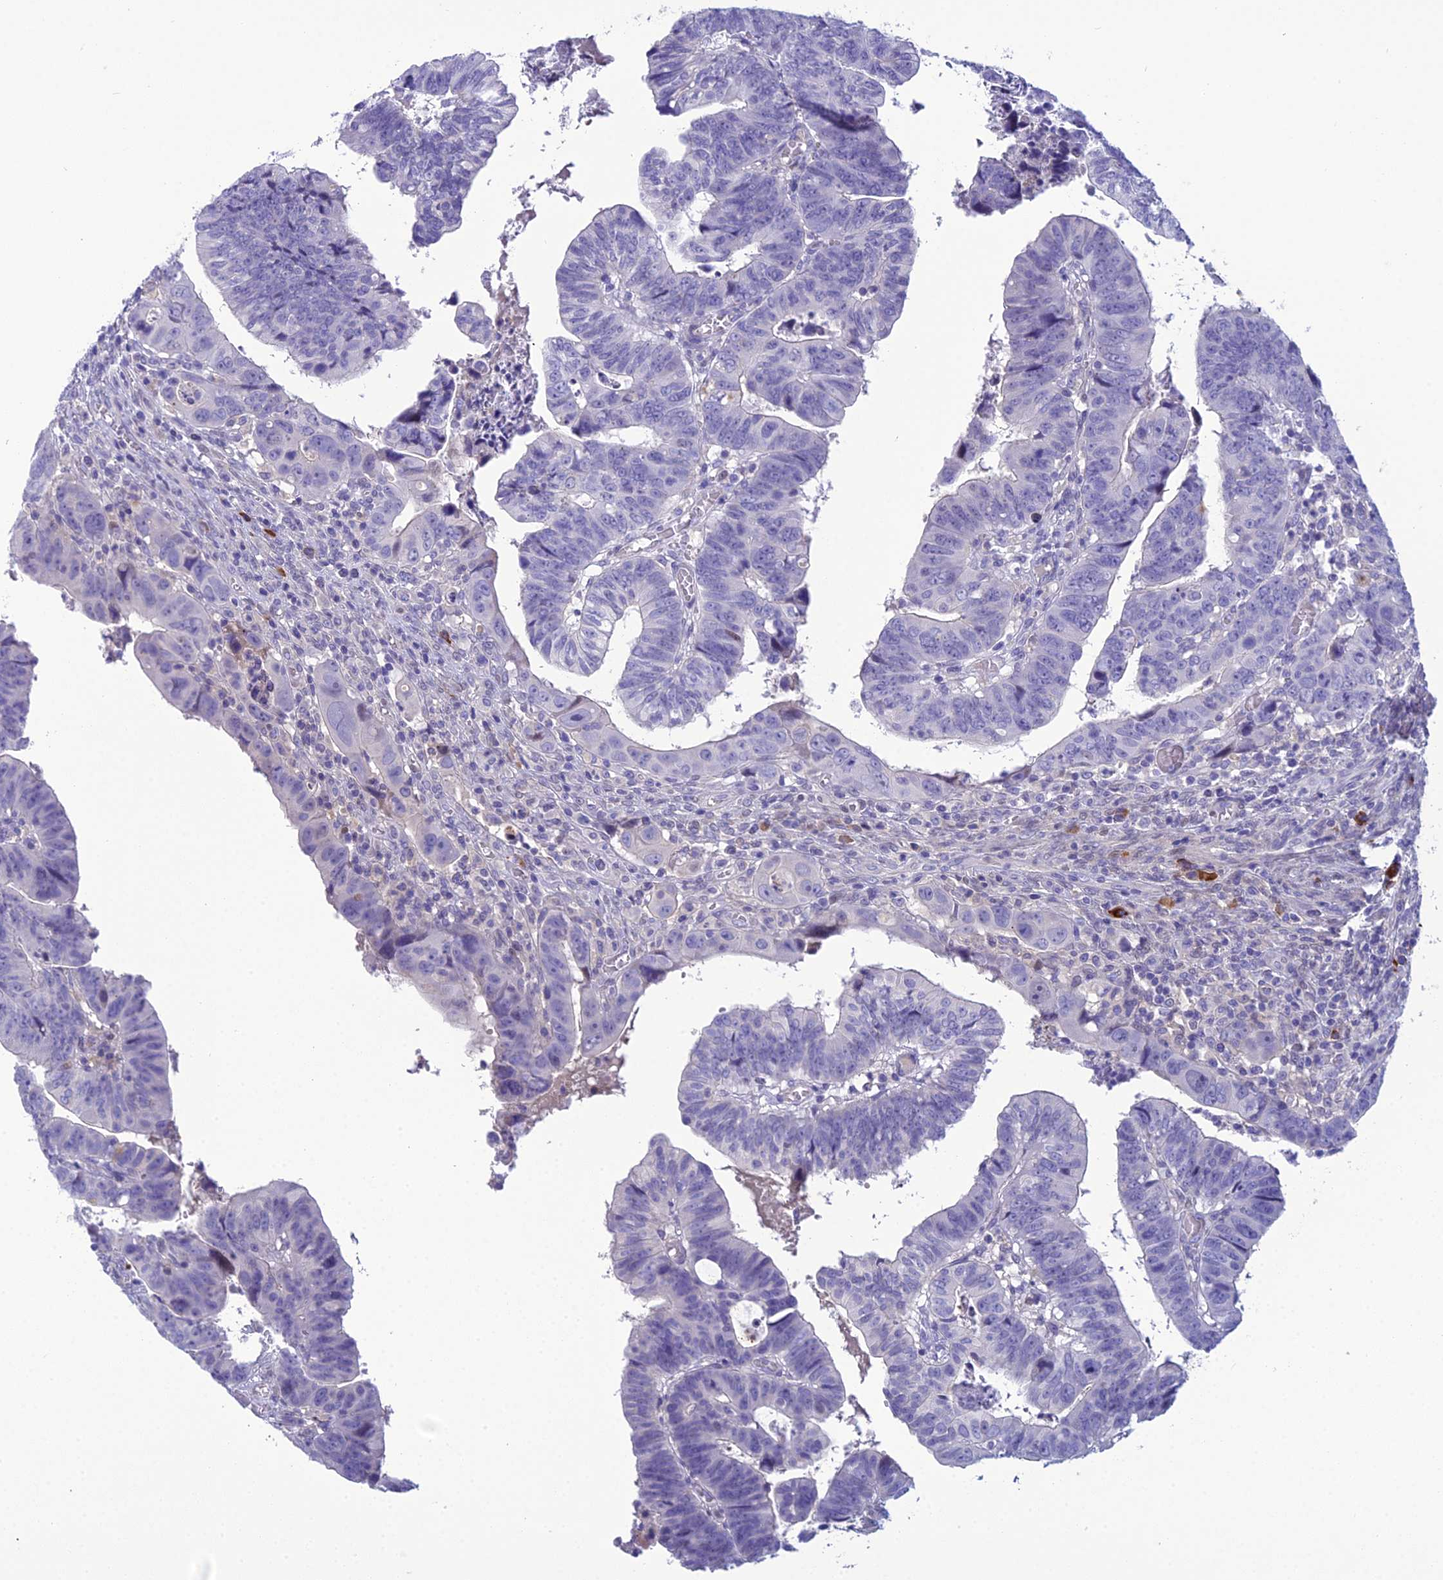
{"staining": {"intensity": "negative", "quantity": "none", "location": "none"}, "tissue": "colorectal cancer", "cell_type": "Tumor cells", "image_type": "cancer", "snomed": [{"axis": "morphology", "description": "Normal tissue, NOS"}, {"axis": "morphology", "description": "Adenocarcinoma, NOS"}, {"axis": "topography", "description": "Rectum"}], "caption": "Colorectal adenocarcinoma stained for a protein using immunohistochemistry reveals no positivity tumor cells.", "gene": "CRB2", "patient": {"sex": "female", "age": 65}}